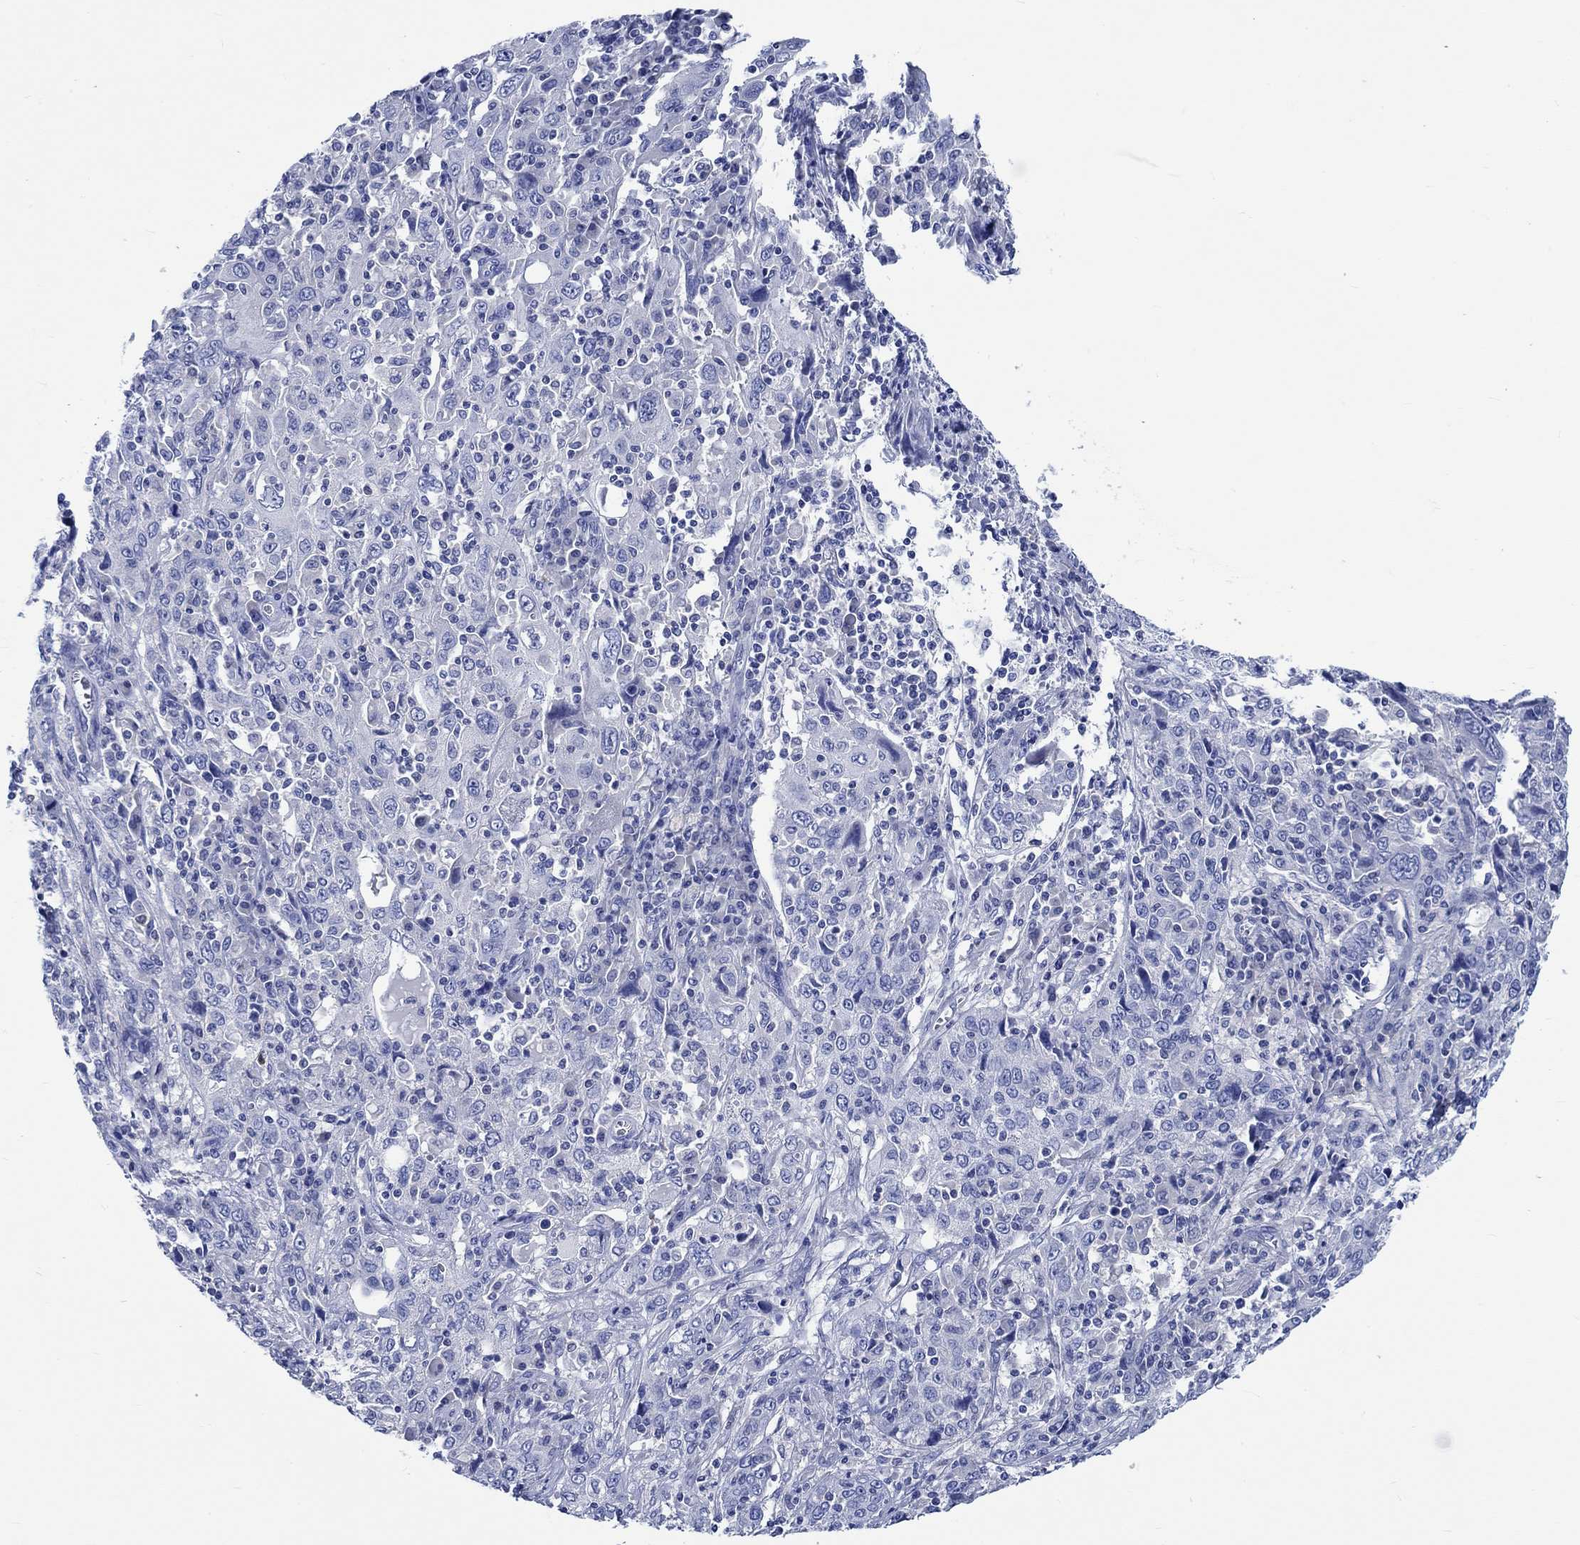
{"staining": {"intensity": "negative", "quantity": "none", "location": "none"}, "tissue": "cervical cancer", "cell_type": "Tumor cells", "image_type": "cancer", "snomed": [{"axis": "morphology", "description": "Squamous cell carcinoma, NOS"}, {"axis": "topography", "description": "Cervix"}], "caption": "IHC micrograph of neoplastic tissue: squamous cell carcinoma (cervical) stained with DAB (3,3'-diaminobenzidine) exhibits no significant protein positivity in tumor cells. The staining is performed using DAB (3,3'-diaminobenzidine) brown chromogen with nuclei counter-stained in using hematoxylin.", "gene": "PTPRN2", "patient": {"sex": "female", "age": 46}}